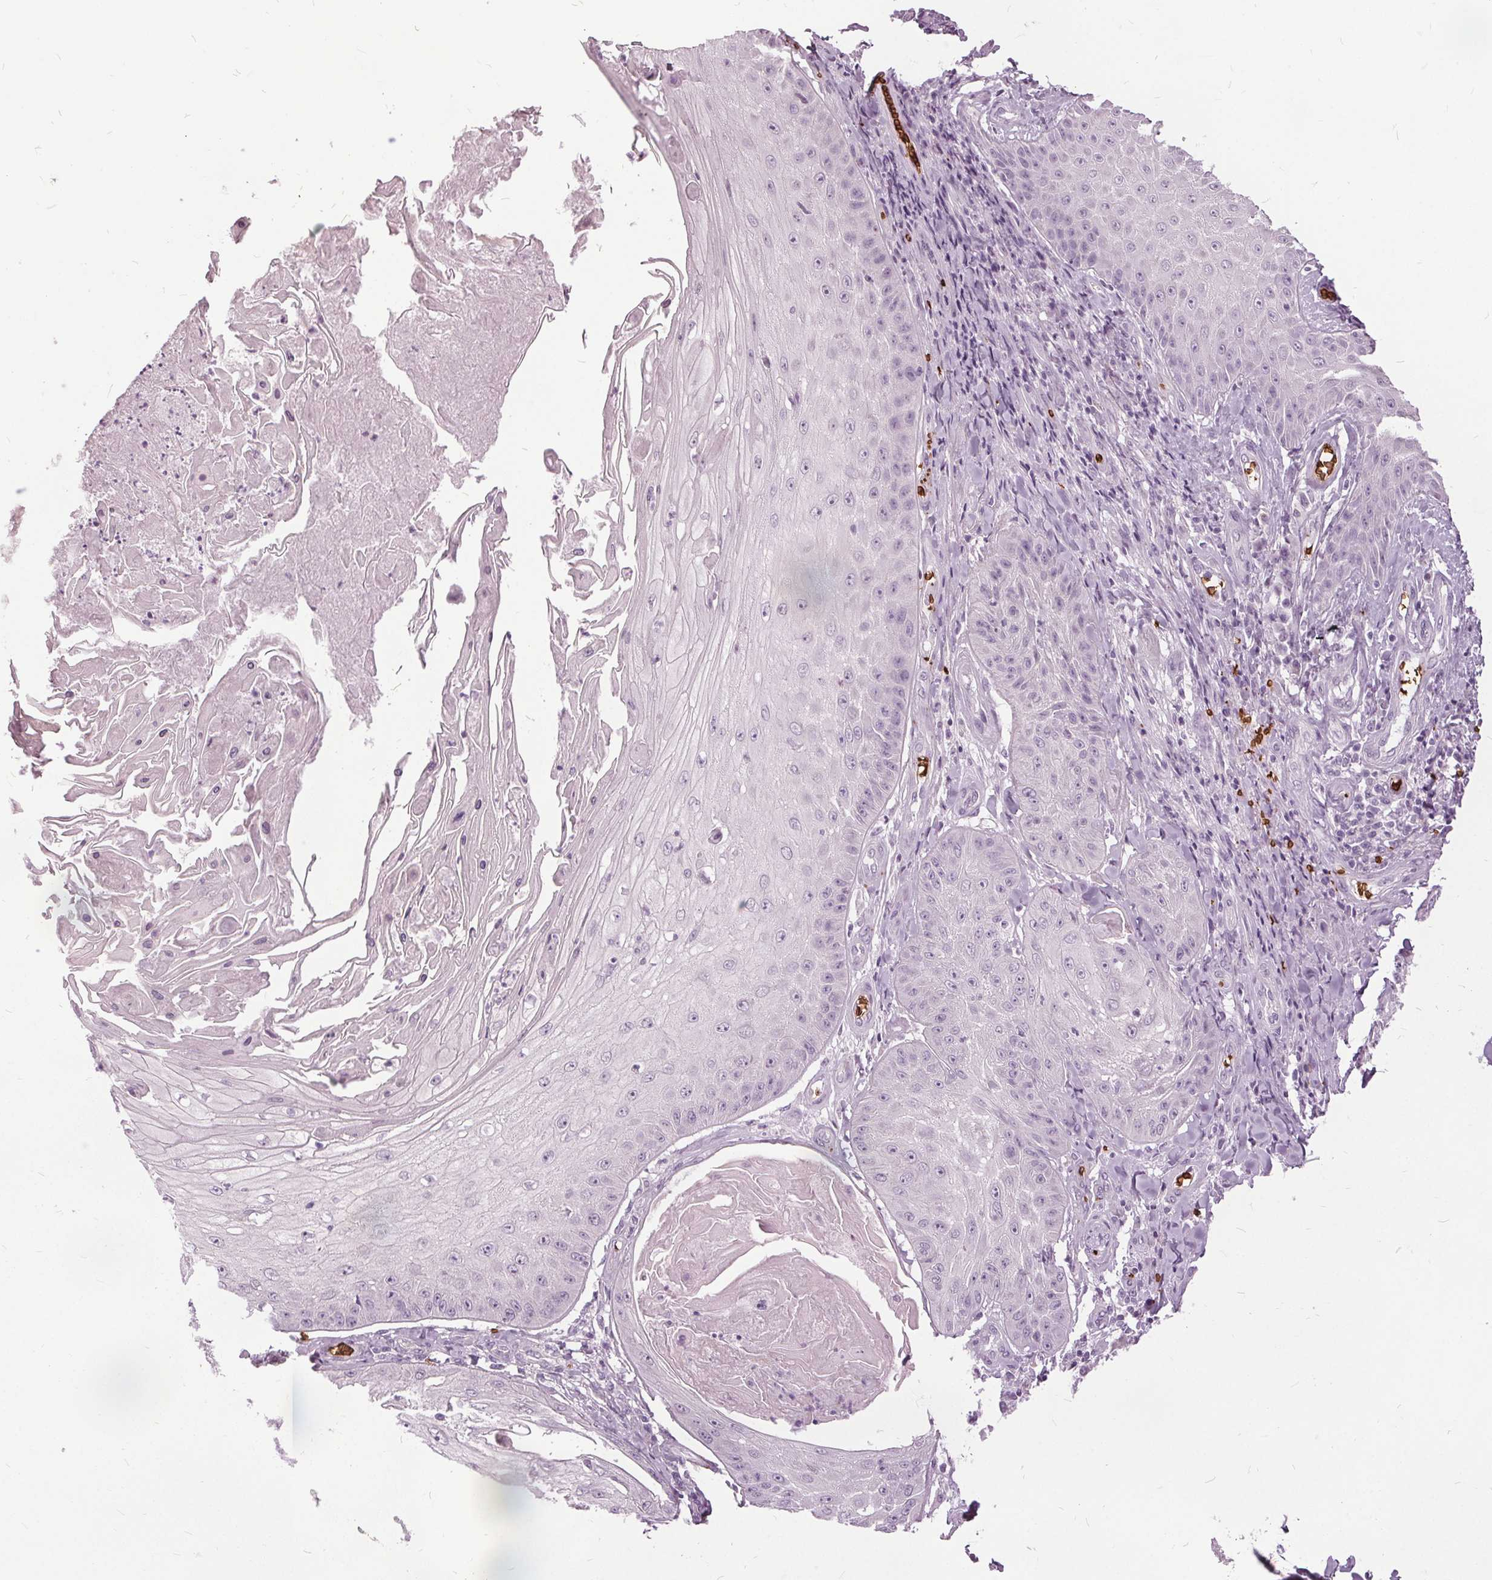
{"staining": {"intensity": "negative", "quantity": "none", "location": "none"}, "tissue": "skin cancer", "cell_type": "Tumor cells", "image_type": "cancer", "snomed": [{"axis": "morphology", "description": "Squamous cell carcinoma, NOS"}, {"axis": "topography", "description": "Skin"}], "caption": "Squamous cell carcinoma (skin) was stained to show a protein in brown. There is no significant staining in tumor cells.", "gene": "SLC4A1", "patient": {"sex": "male", "age": 70}}